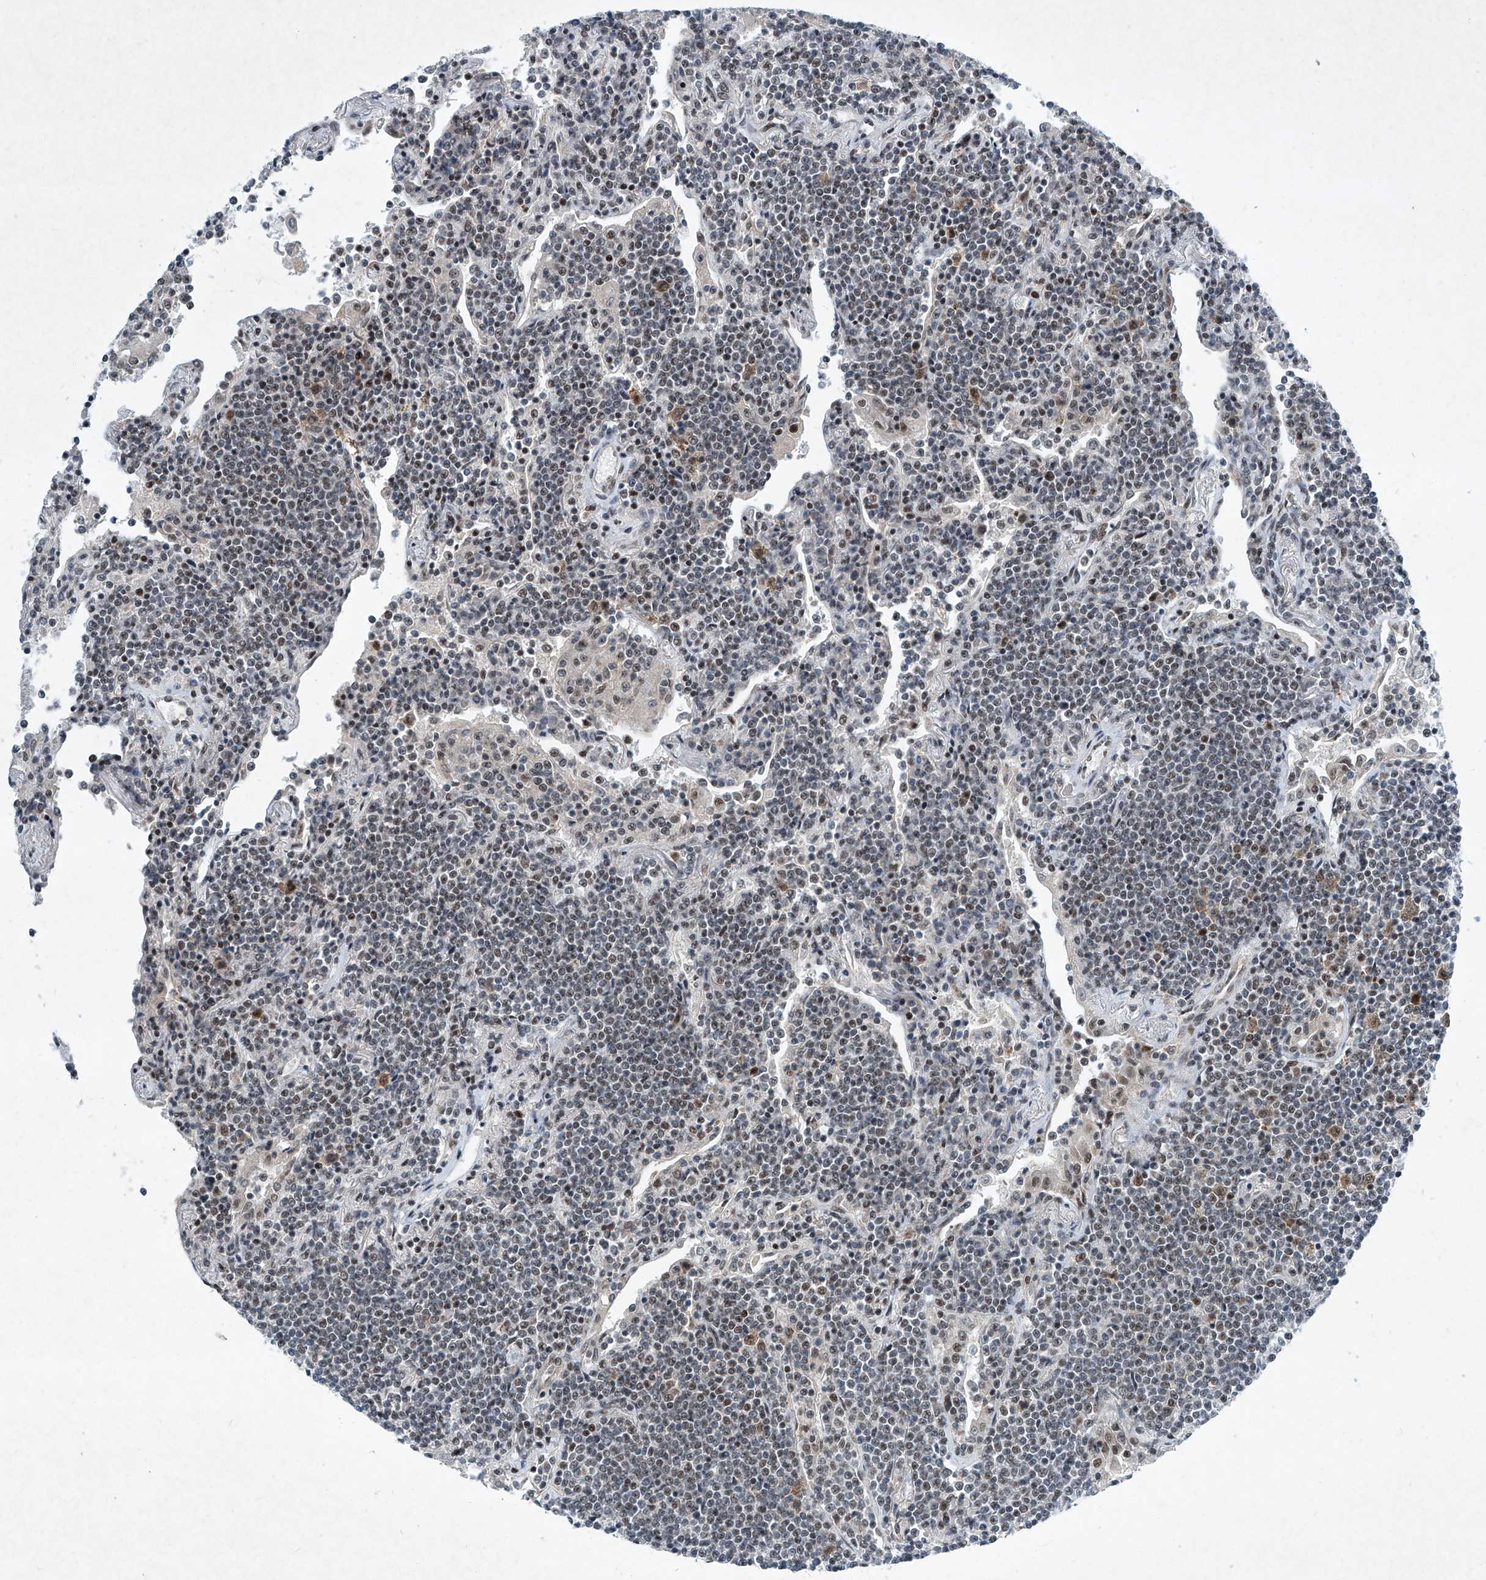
{"staining": {"intensity": "weak", "quantity": ">75%", "location": "nuclear"}, "tissue": "lymphoma", "cell_type": "Tumor cells", "image_type": "cancer", "snomed": [{"axis": "morphology", "description": "Malignant lymphoma, non-Hodgkin's type, Low grade"}, {"axis": "topography", "description": "Lung"}], "caption": "High-power microscopy captured an immunohistochemistry histopathology image of low-grade malignant lymphoma, non-Hodgkin's type, revealing weak nuclear expression in about >75% of tumor cells.", "gene": "TFDP1", "patient": {"sex": "female", "age": 71}}